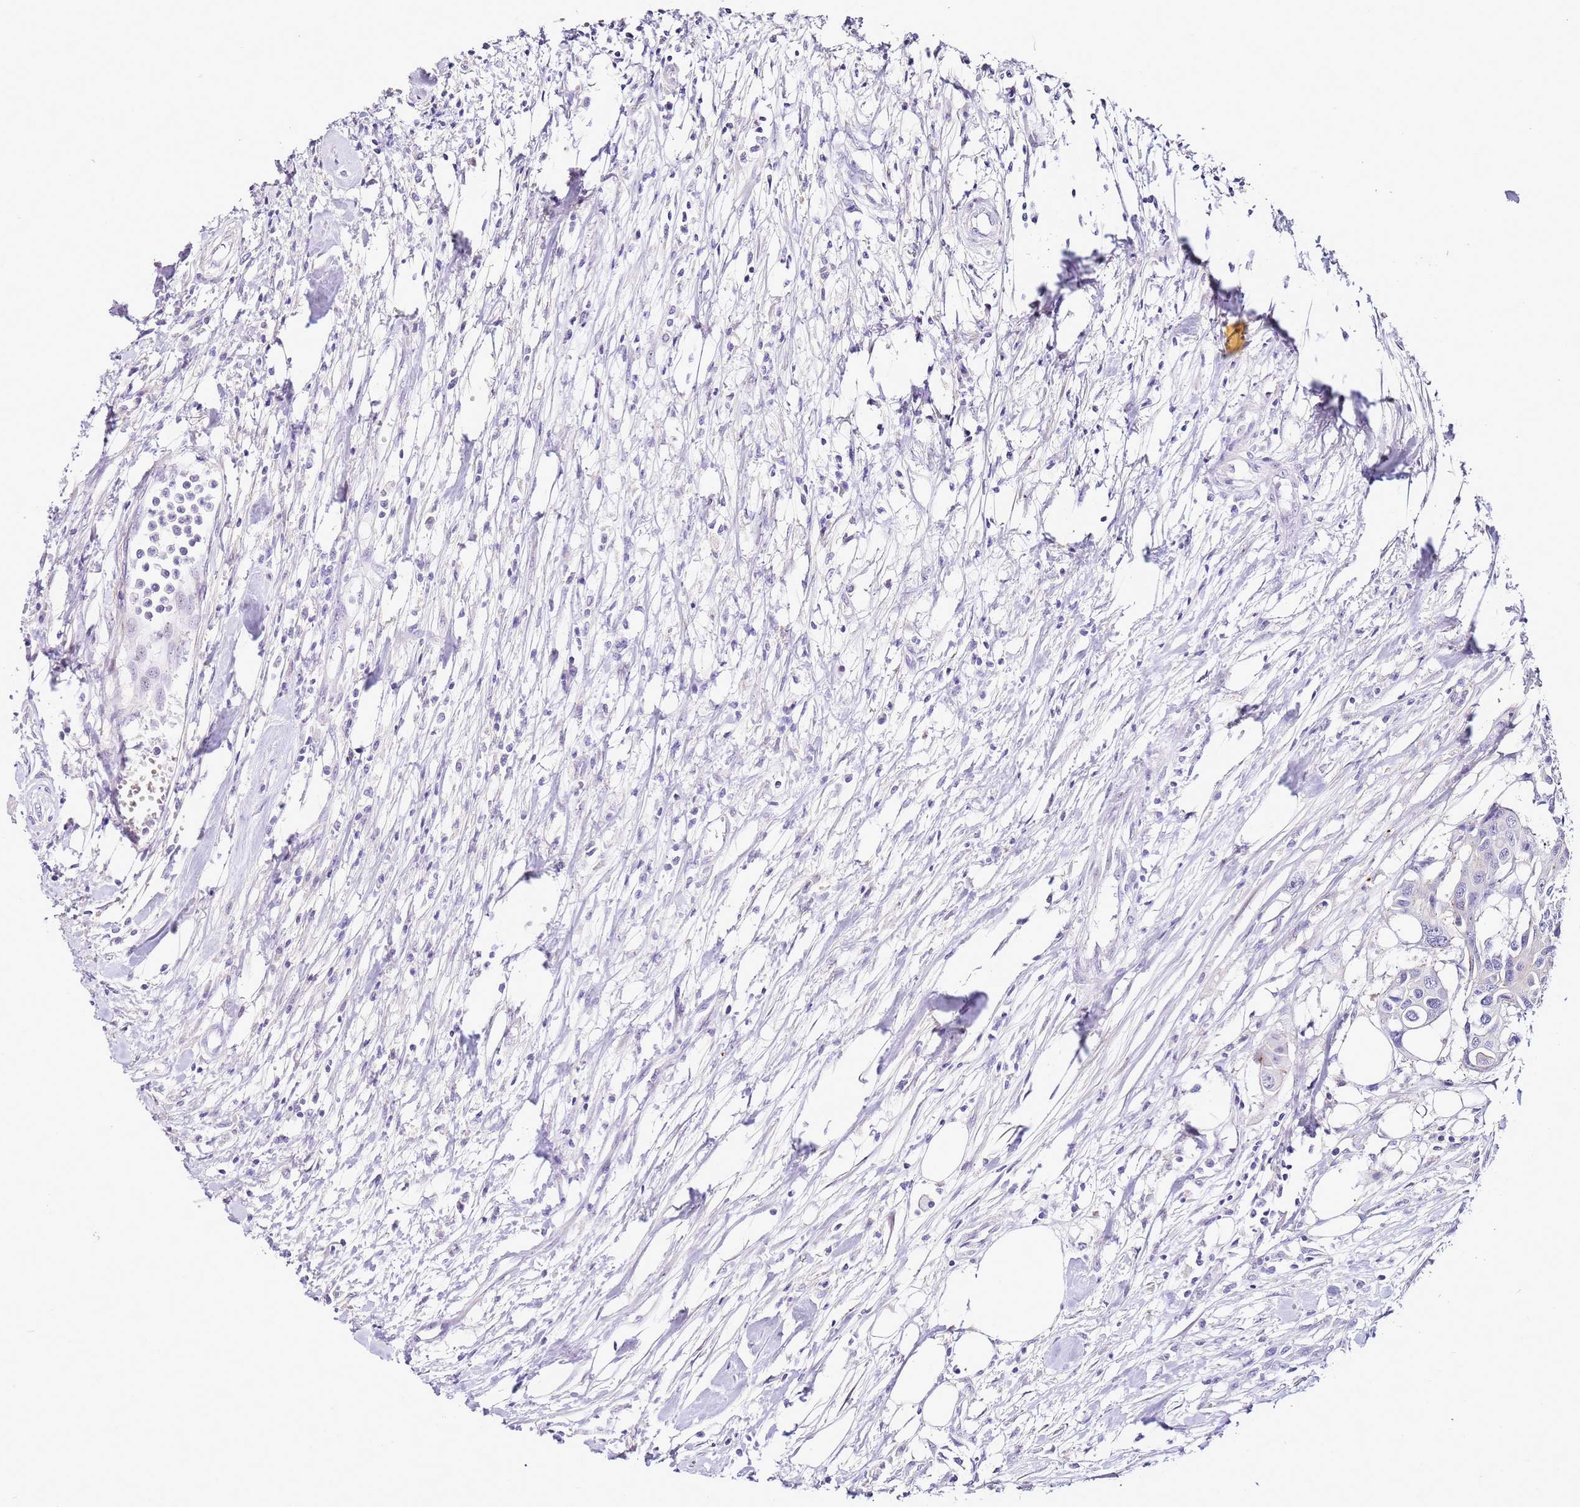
{"staining": {"intensity": "negative", "quantity": "none", "location": "none"}, "tissue": "colorectal cancer", "cell_type": "Tumor cells", "image_type": "cancer", "snomed": [{"axis": "morphology", "description": "Adenocarcinoma, NOS"}, {"axis": "topography", "description": "Colon"}], "caption": "An IHC micrograph of colorectal cancer is shown. There is no staining in tumor cells of colorectal cancer.", "gene": "HGD", "patient": {"sex": "male", "age": 77}}